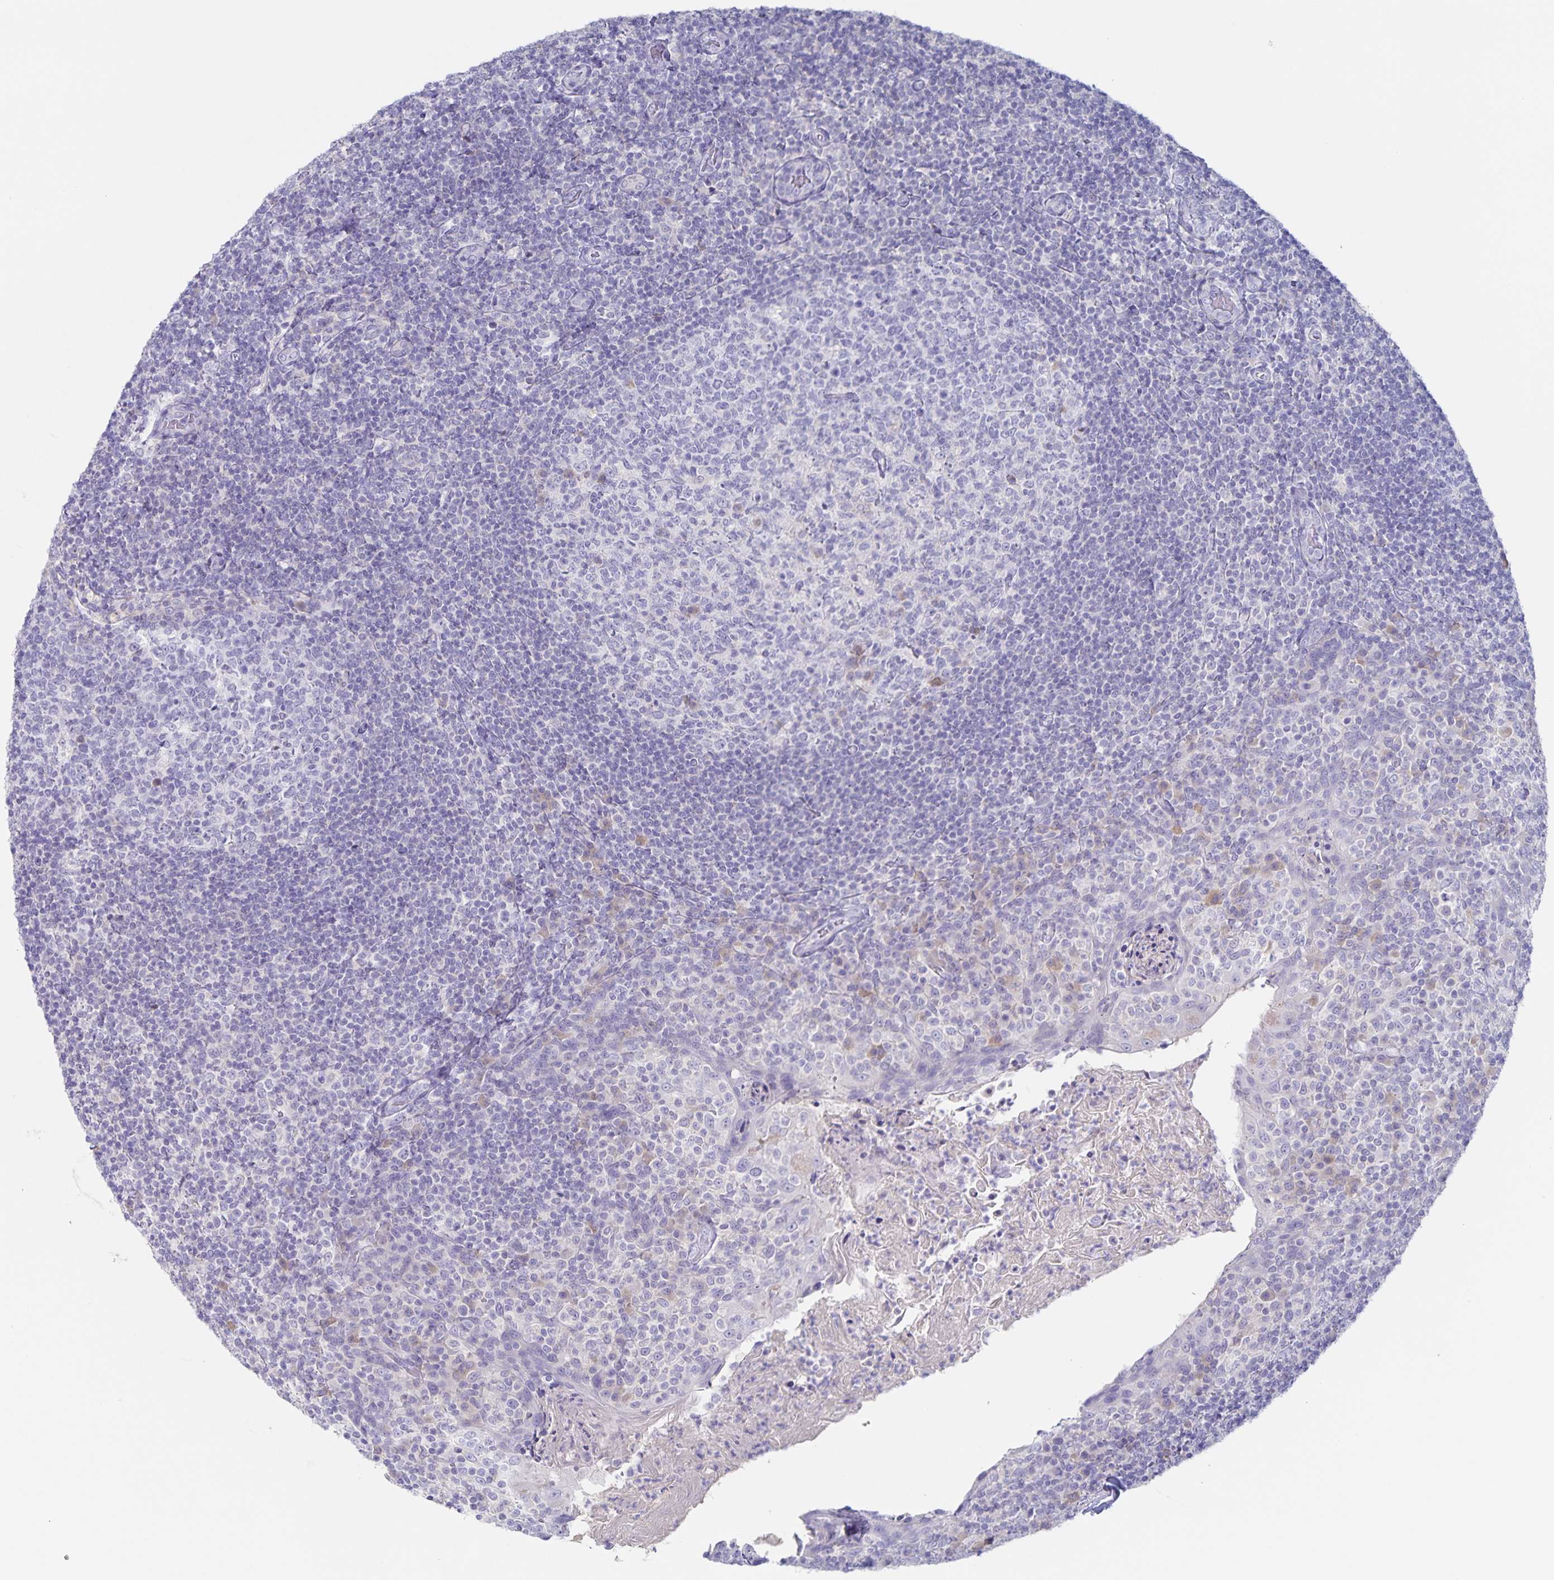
{"staining": {"intensity": "negative", "quantity": "none", "location": "none"}, "tissue": "tonsil", "cell_type": "Germinal center cells", "image_type": "normal", "snomed": [{"axis": "morphology", "description": "Normal tissue, NOS"}, {"axis": "topography", "description": "Tonsil"}], "caption": "Immunohistochemistry image of normal tonsil: tonsil stained with DAB displays no significant protein positivity in germinal center cells. The staining is performed using DAB (3,3'-diaminobenzidine) brown chromogen with nuclei counter-stained in using hematoxylin.", "gene": "RPL36A", "patient": {"sex": "female", "age": 10}}